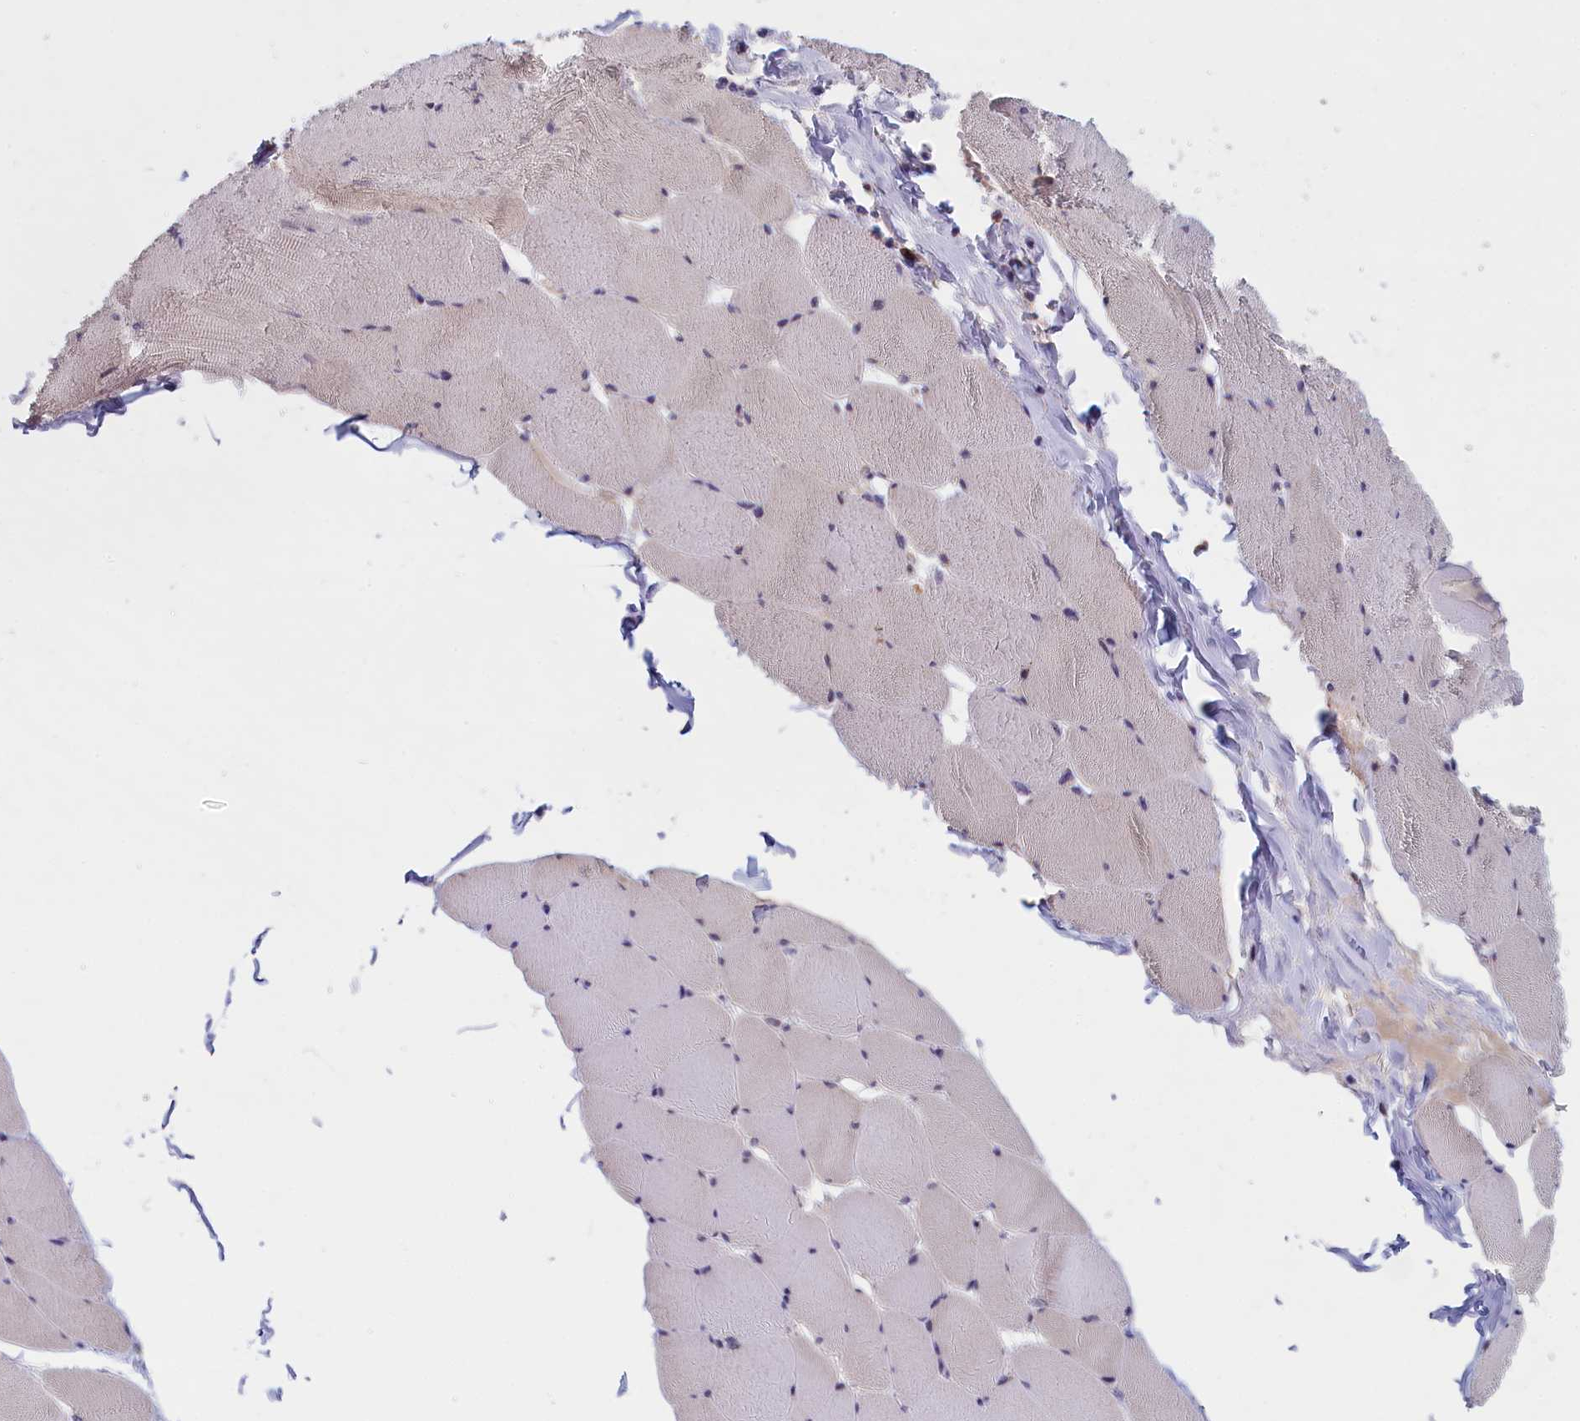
{"staining": {"intensity": "negative", "quantity": "none", "location": "none"}, "tissue": "skeletal muscle", "cell_type": "Myocytes", "image_type": "normal", "snomed": [{"axis": "morphology", "description": "Normal tissue, NOS"}, {"axis": "topography", "description": "Skeletal muscle"}], "caption": "DAB (3,3'-diaminobenzidine) immunohistochemical staining of normal skeletal muscle shows no significant expression in myocytes.", "gene": "IGFALS", "patient": {"sex": "male", "age": 62}}